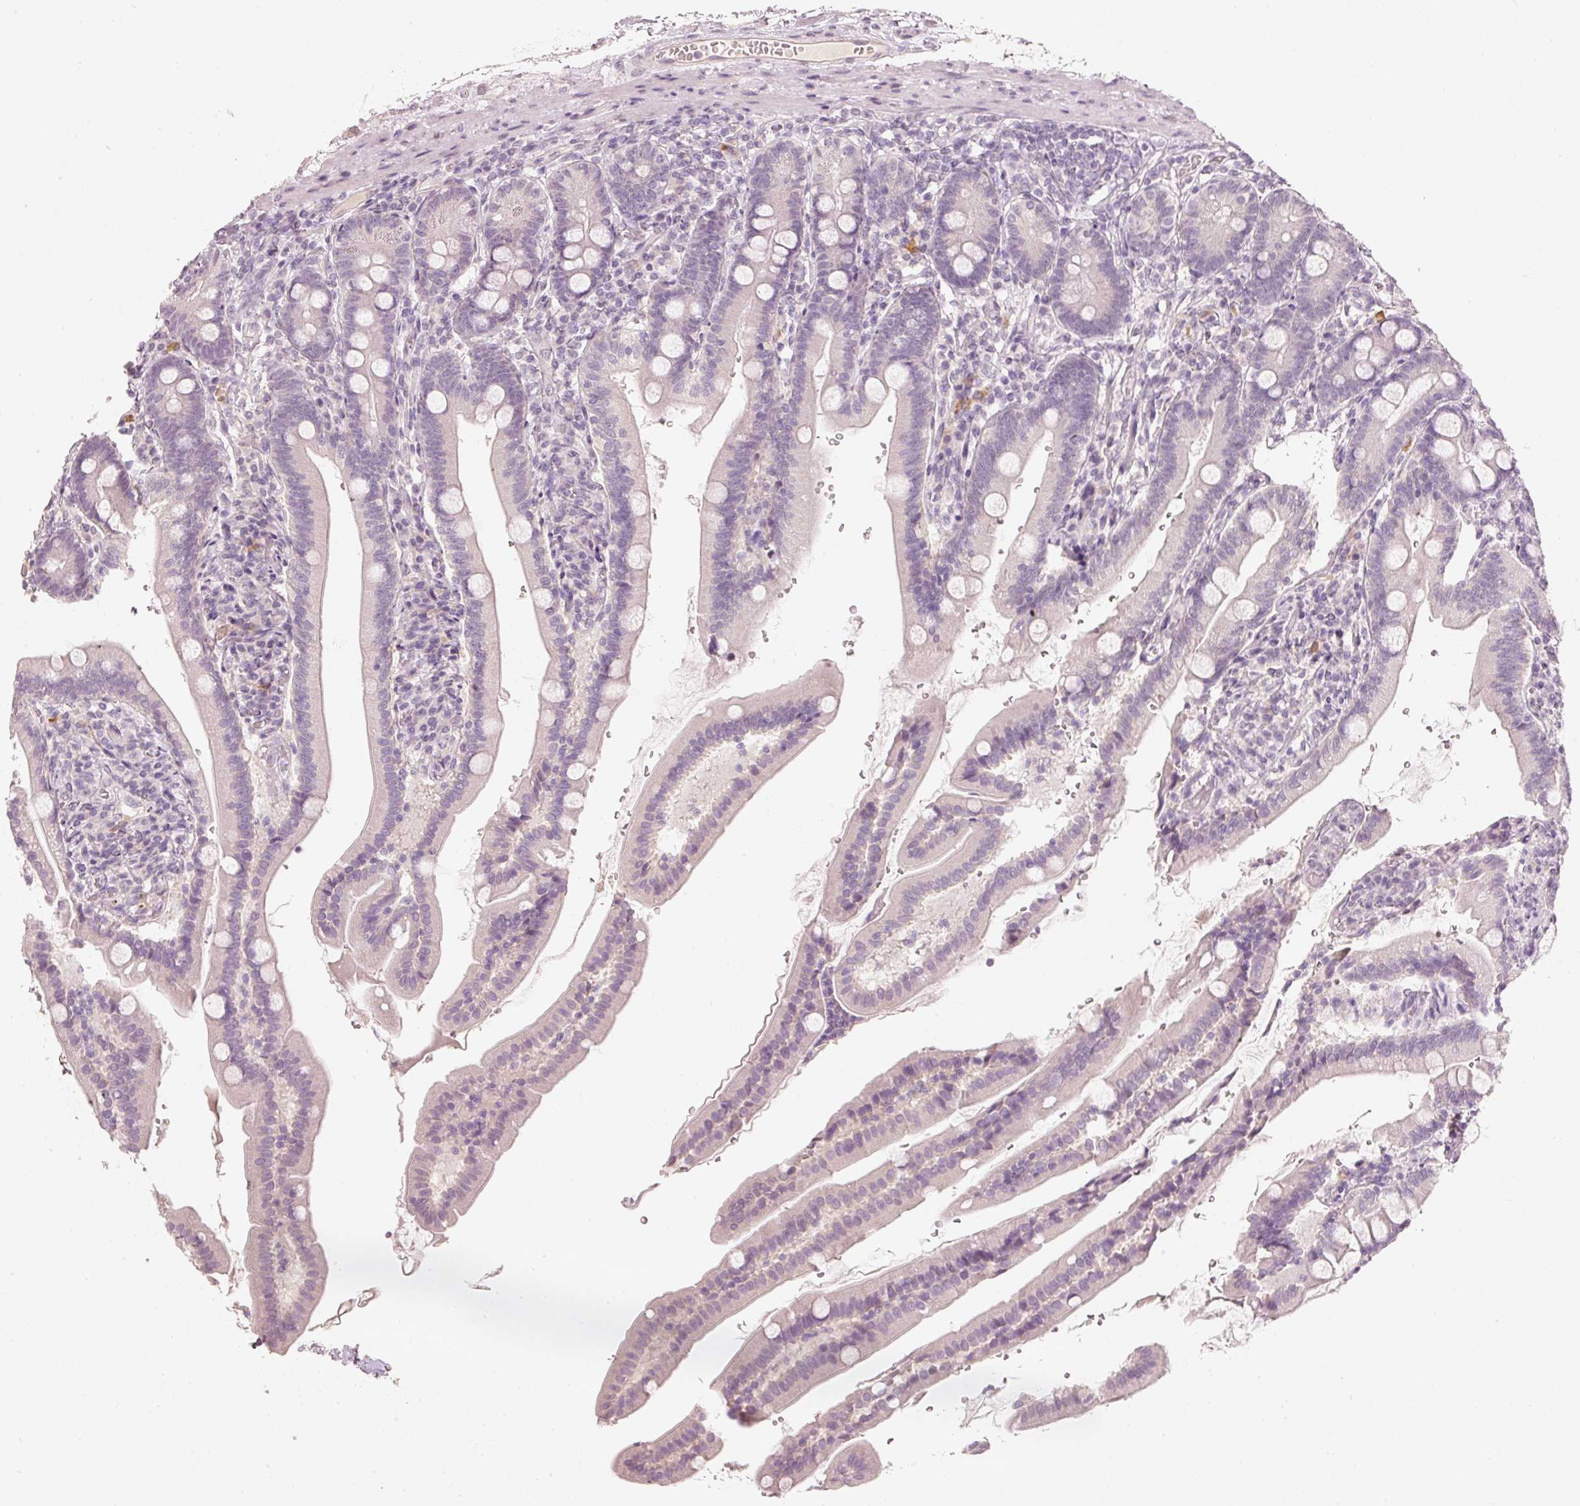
{"staining": {"intensity": "negative", "quantity": "none", "location": "none"}, "tissue": "duodenum", "cell_type": "Glandular cells", "image_type": "normal", "snomed": [{"axis": "morphology", "description": "Normal tissue, NOS"}, {"axis": "topography", "description": "Duodenum"}], "caption": "Photomicrograph shows no protein expression in glandular cells of unremarkable duodenum.", "gene": "STEAP1", "patient": {"sex": "female", "age": 67}}